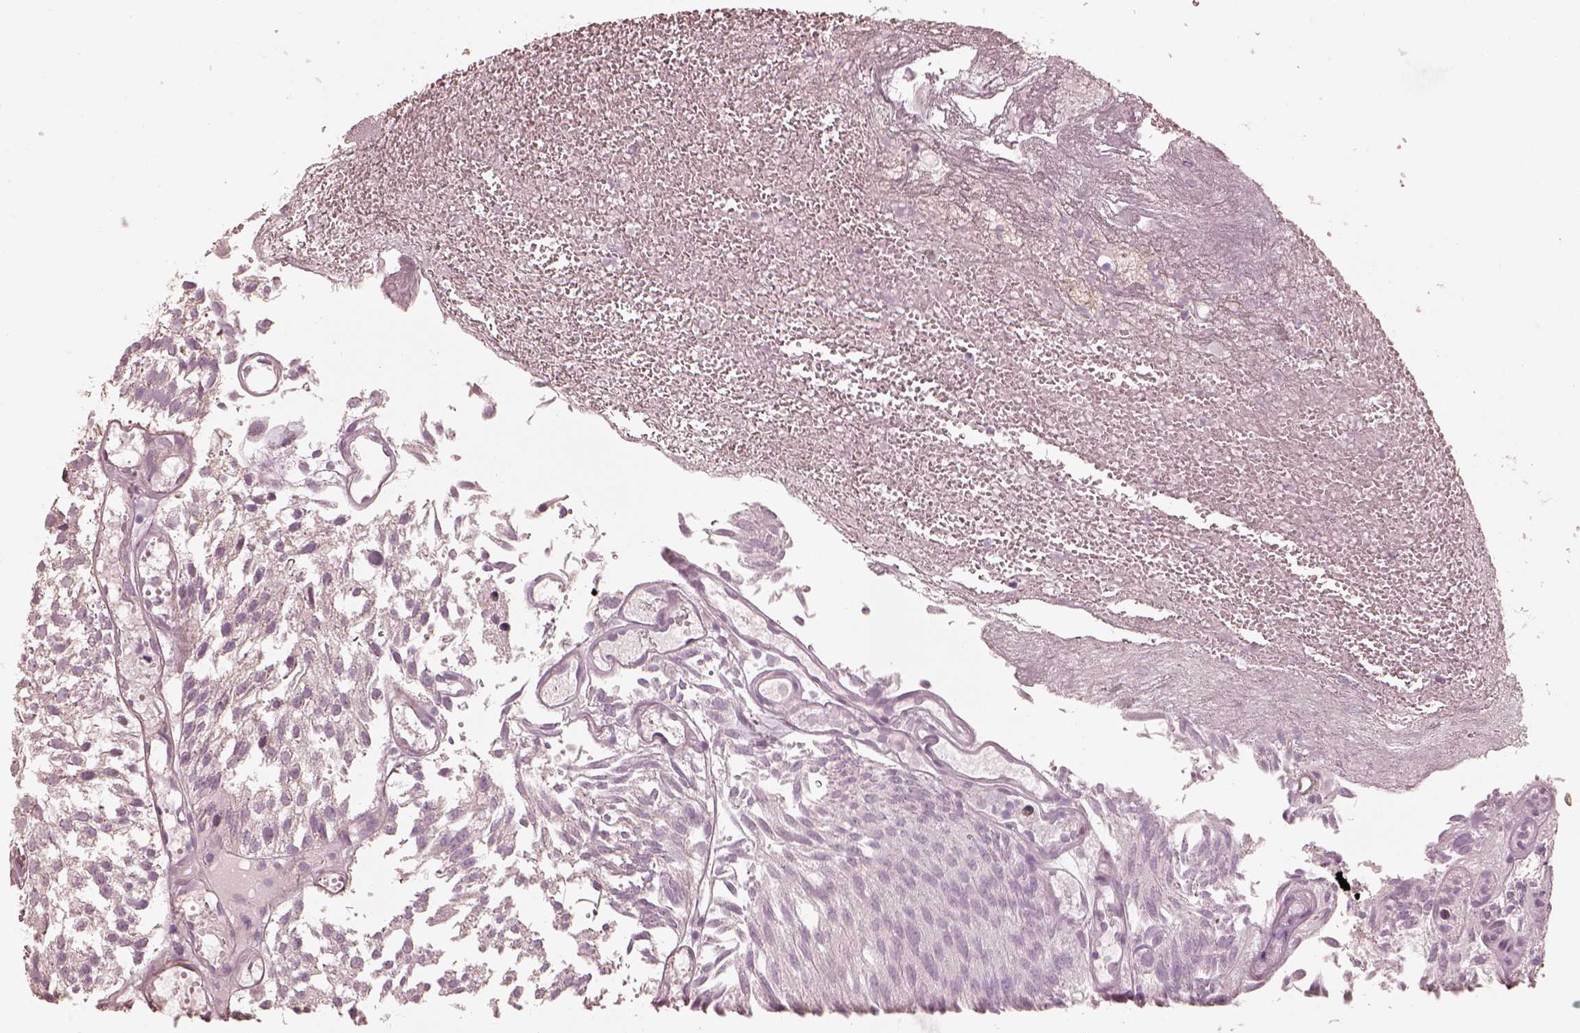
{"staining": {"intensity": "negative", "quantity": "none", "location": "none"}, "tissue": "urothelial cancer", "cell_type": "Tumor cells", "image_type": "cancer", "snomed": [{"axis": "morphology", "description": "Urothelial carcinoma, Low grade"}, {"axis": "topography", "description": "Urinary bladder"}], "caption": "The image reveals no significant expression in tumor cells of urothelial carcinoma (low-grade).", "gene": "RAB3C", "patient": {"sex": "male", "age": 79}}